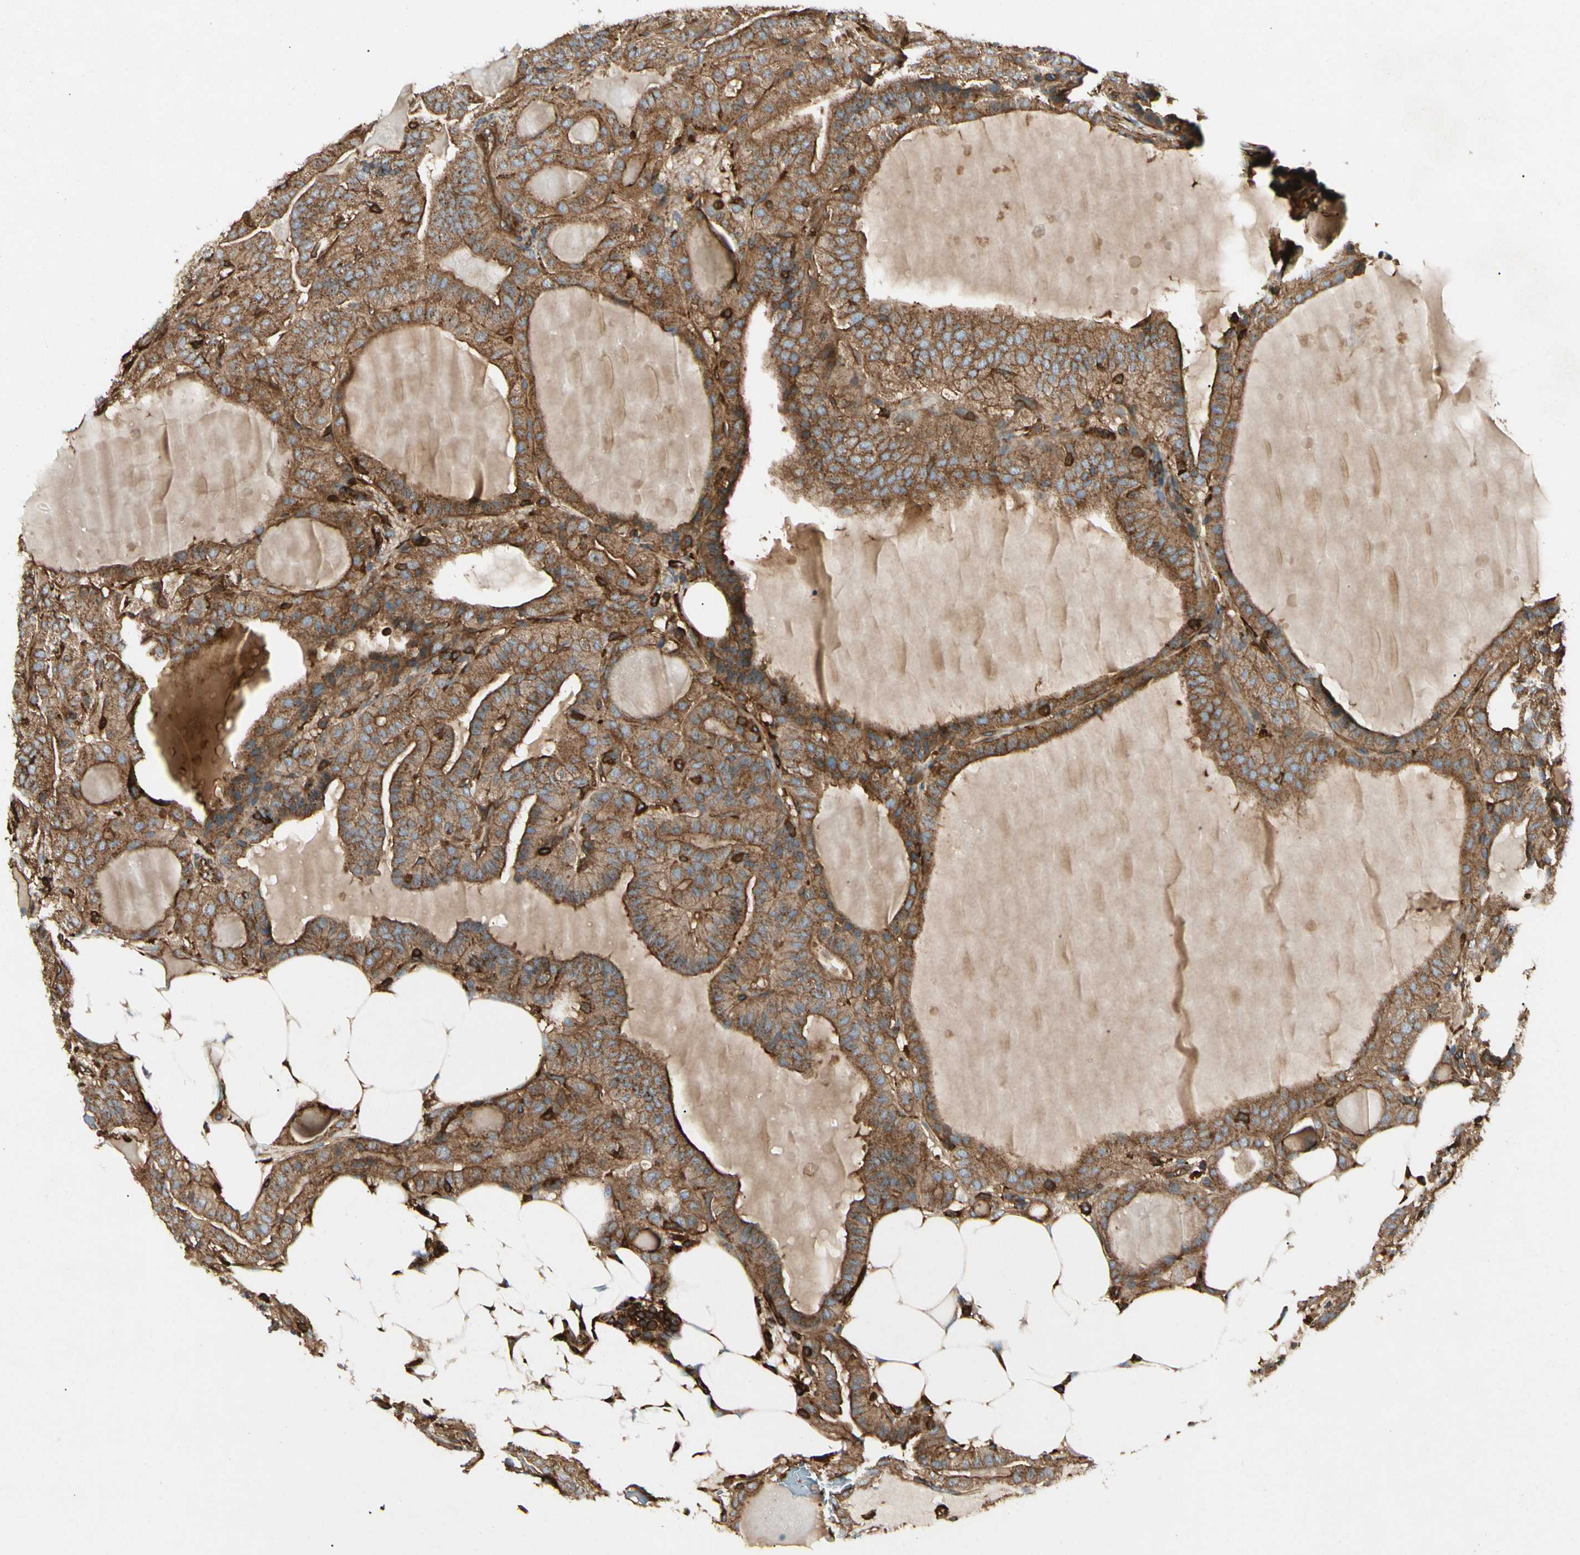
{"staining": {"intensity": "moderate", "quantity": ">75%", "location": "cytoplasmic/membranous"}, "tissue": "thyroid cancer", "cell_type": "Tumor cells", "image_type": "cancer", "snomed": [{"axis": "morphology", "description": "Papillary adenocarcinoma, NOS"}, {"axis": "topography", "description": "Thyroid gland"}], "caption": "The image displays immunohistochemical staining of thyroid cancer (papillary adenocarcinoma). There is moderate cytoplasmic/membranous expression is seen in about >75% of tumor cells. (Brightfield microscopy of DAB IHC at high magnification).", "gene": "ARPC2", "patient": {"sex": "male", "age": 77}}